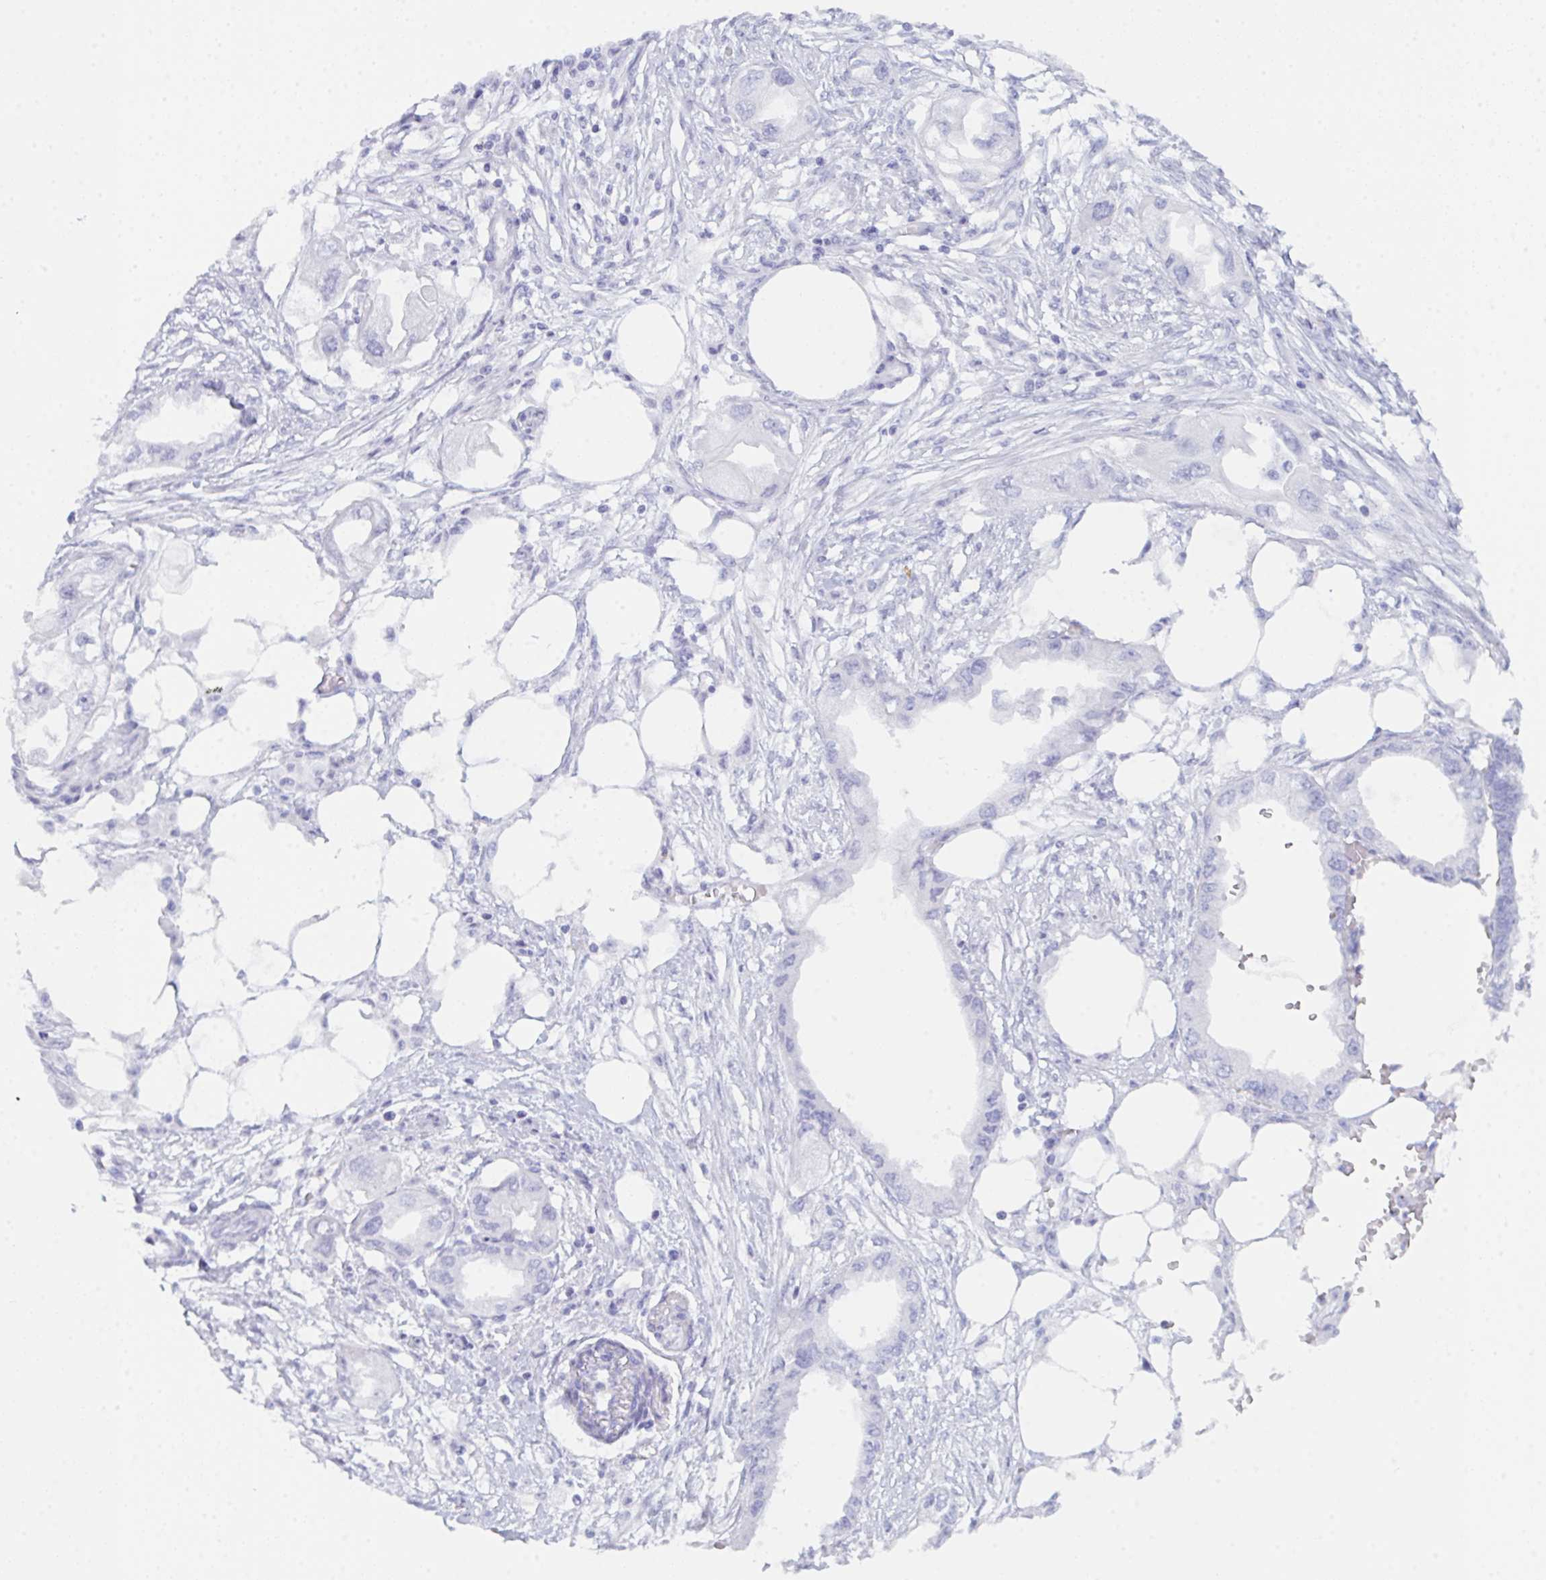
{"staining": {"intensity": "negative", "quantity": "none", "location": "none"}, "tissue": "endometrial cancer", "cell_type": "Tumor cells", "image_type": "cancer", "snomed": [{"axis": "morphology", "description": "Adenocarcinoma, NOS"}, {"axis": "morphology", "description": "Adenocarcinoma, metastatic, NOS"}, {"axis": "topography", "description": "Adipose tissue"}, {"axis": "topography", "description": "Endometrium"}], "caption": "High magnification brightfield microscopy of endometrial cancer stained with DAB (brown) and counterstained with hematoxylin (blue): tumor cells show no significant positivity.", "gene": "CEP170B", "patient": {"sex": "female", "age": 67}}